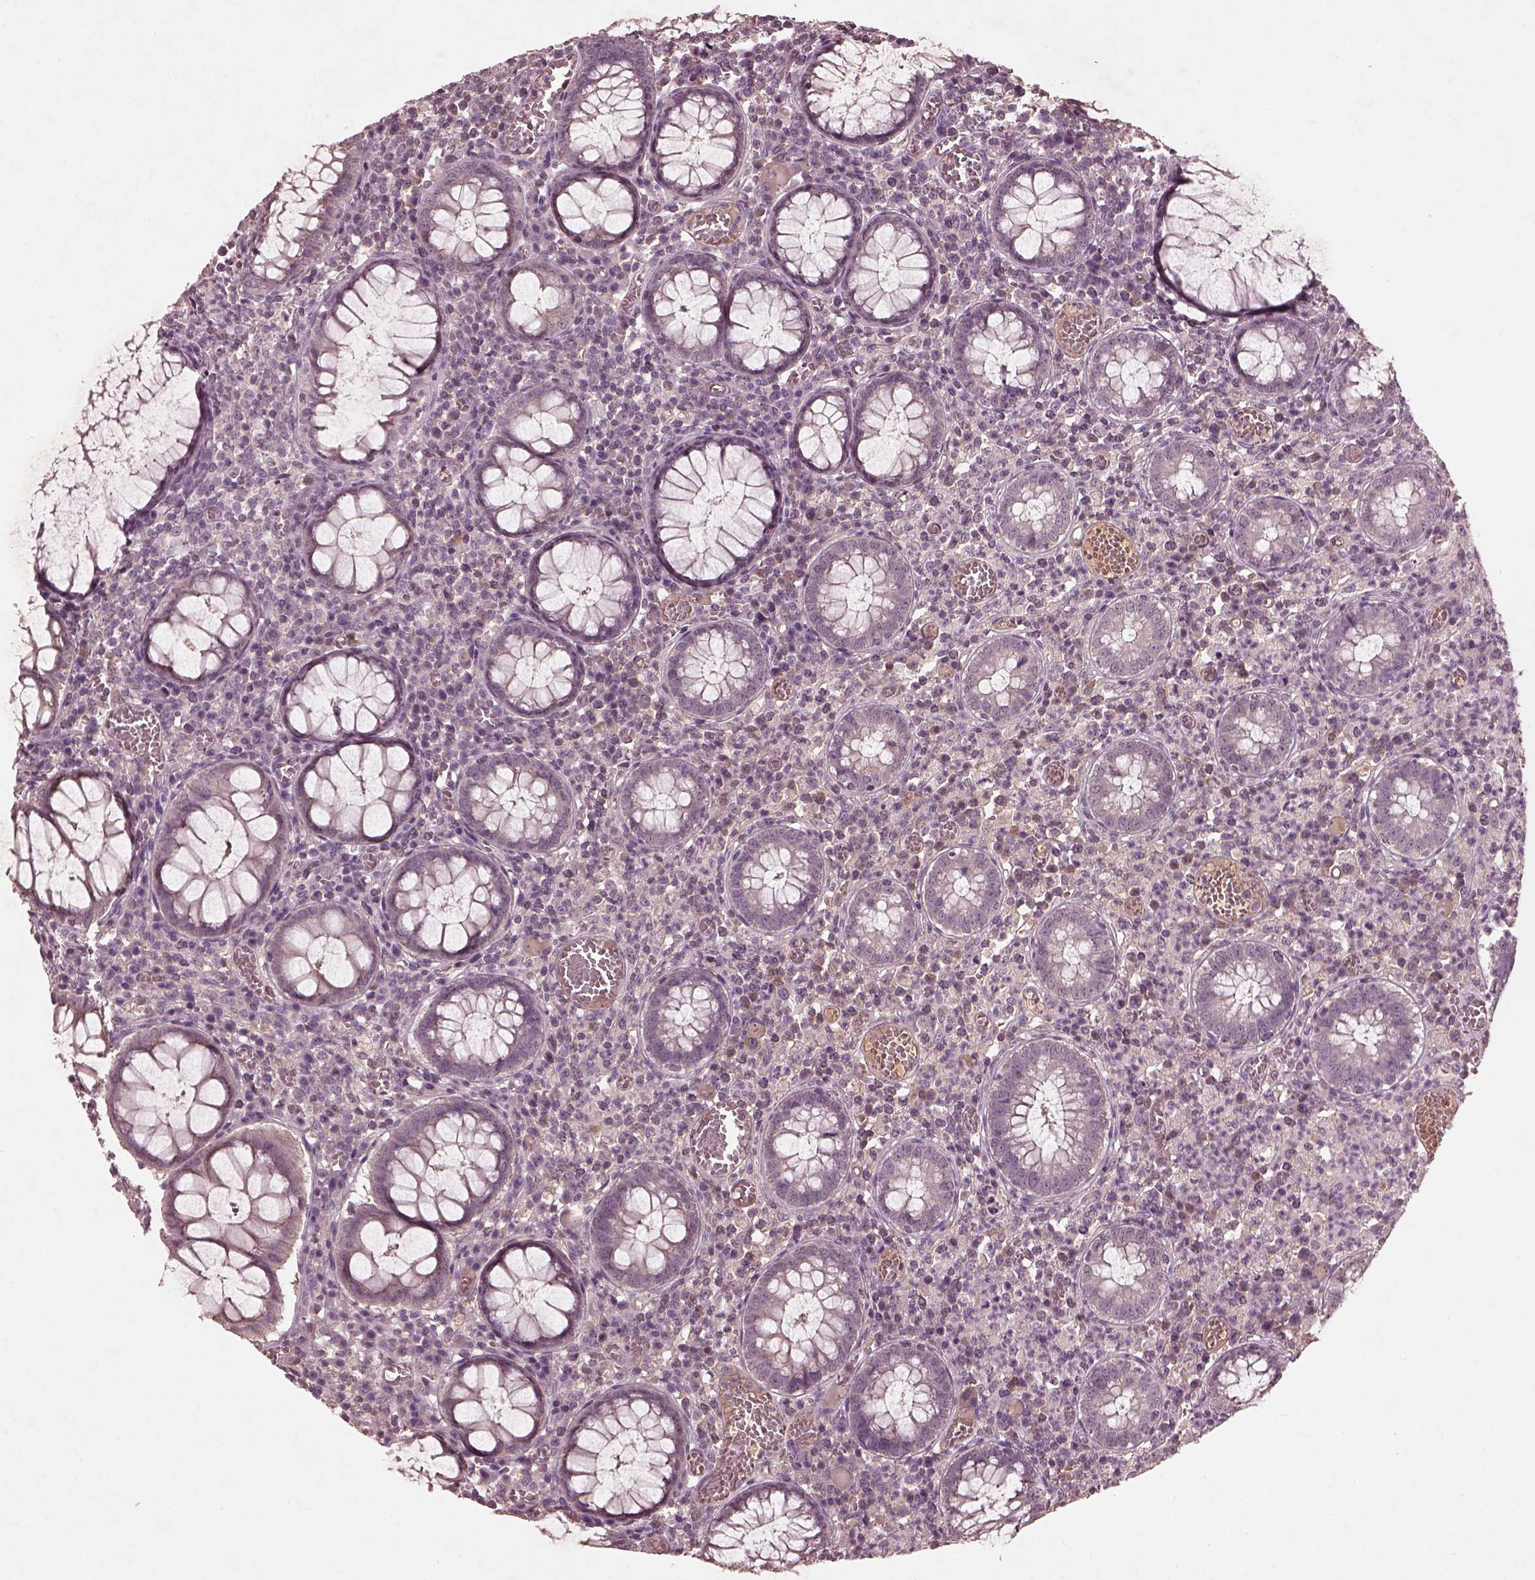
{"staining": {"intensity": "negative", "quantity": "none", "location": "none"}, "tissue": "colorectal cancer", "cell_type": "Tumor cells", "image_type": "cancer", "snomed": [{"axis": "morphology", "description": "Normal tissue, NOS"}, {"axis": "morphology", "description": "Adenocarcinoma, NOS"}, {"axis": "topography", "description": "Colon"}], "caption": "Immunohistochemistry histopathology image of human colorectal cancer stained for a protein (brown), which exhibits no positivity in tumor cells. (DAB (3,3'-diaminobenzidine) immunohistochemistry (IHC) with hematoxylin counter stain).", "gene": "FRRS1L", "patient": {"sex": "male", "age": 65}}